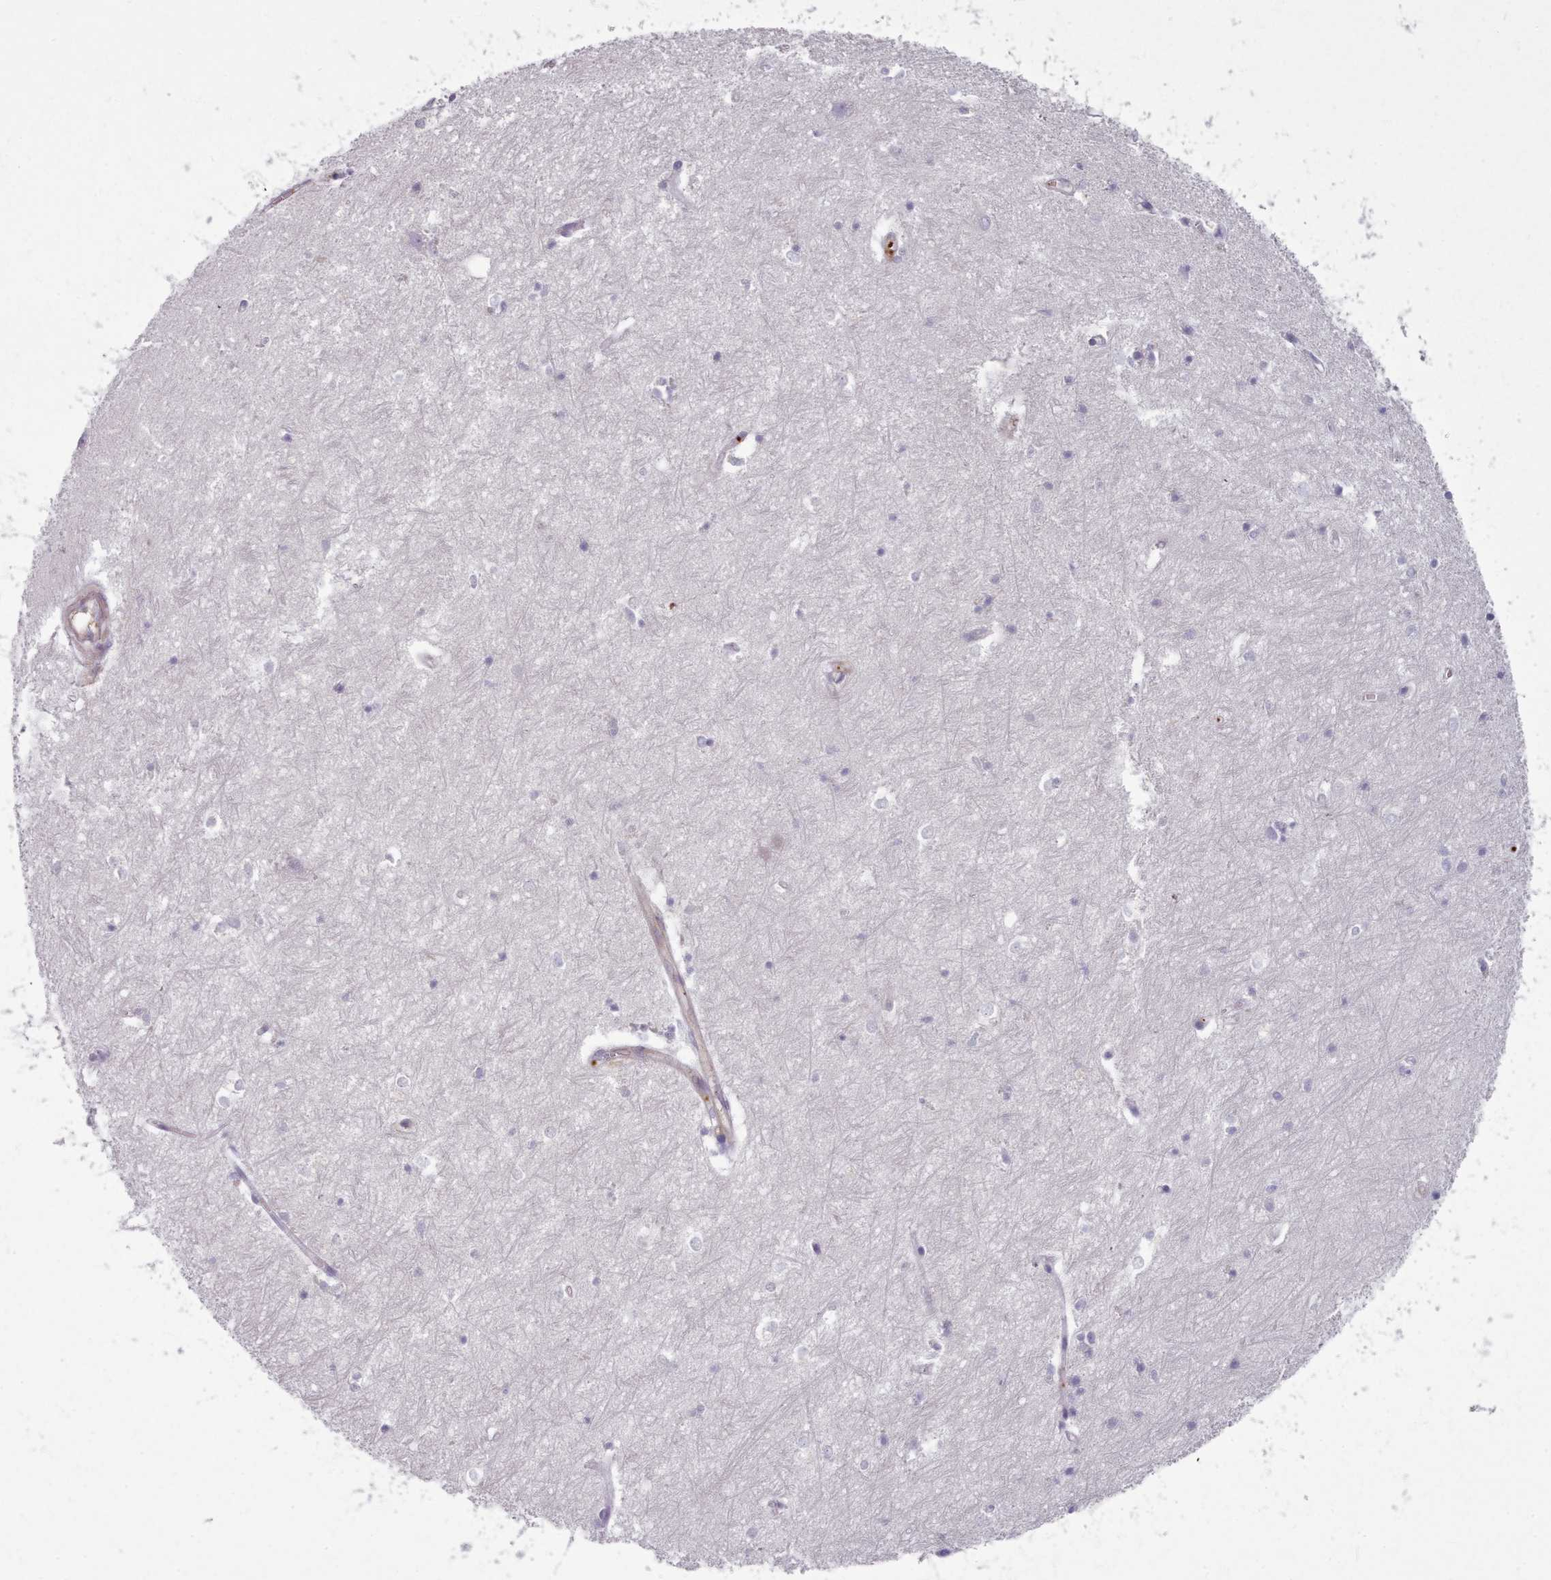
{"staining": {"intensity": "negative", "quantity": "none", "location": "none"}, "tissue": "hippocampus", "cell_type": "Glial cells", "image_type": "normal", "snomed": [{"axis": "morphology", "description": "Normal tissue, NOS"}, {"axis": "topography", "description": "Hippocampus"}], "caption": "IHC histopathology image of normal hippocampus: hippocampus stained with DAB (3,3'-diaminobenzidine) reveals no significant protein expression in glial cells.", "gene": "CD300LF", "patient": {"sex": "female", "age": 64}}